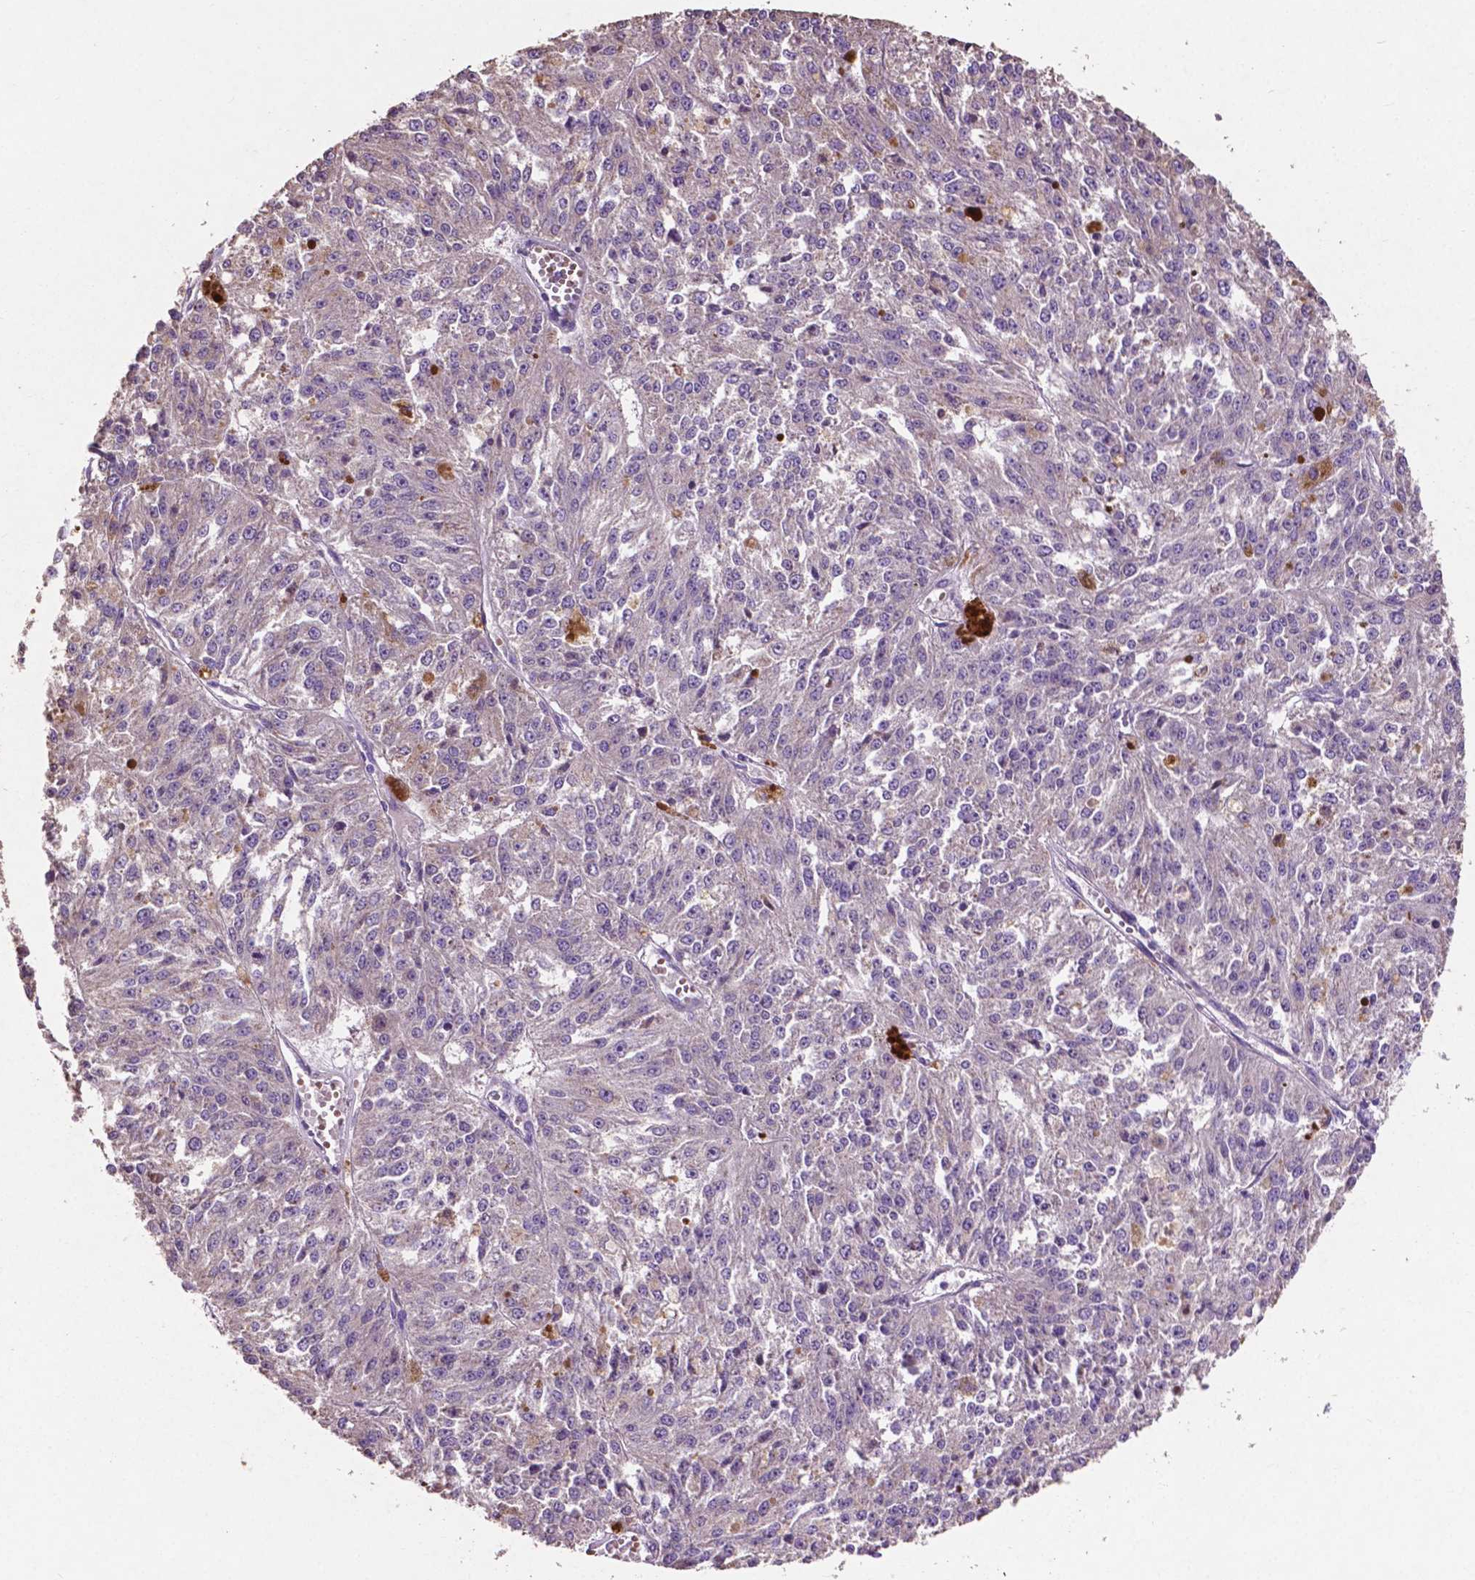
{"staining": {"intensity": "negative", "quantity": "none", "location": "none"}, "tissue": "melanoma", "cell_type": "Tumor cells", "image_type": "cancer", "snomed": [{"axis": "morphology", "description": "Malignant melanoma, Metastatic site"}, {"axis": "topography", "description": "Lymph node"}], "caption": "Melanoma was stained to show a protein in brown. There is no significant positivity in tumor cells.", "gene": "MBTPS1", "patient": {"sex": "female", "age": 64}}